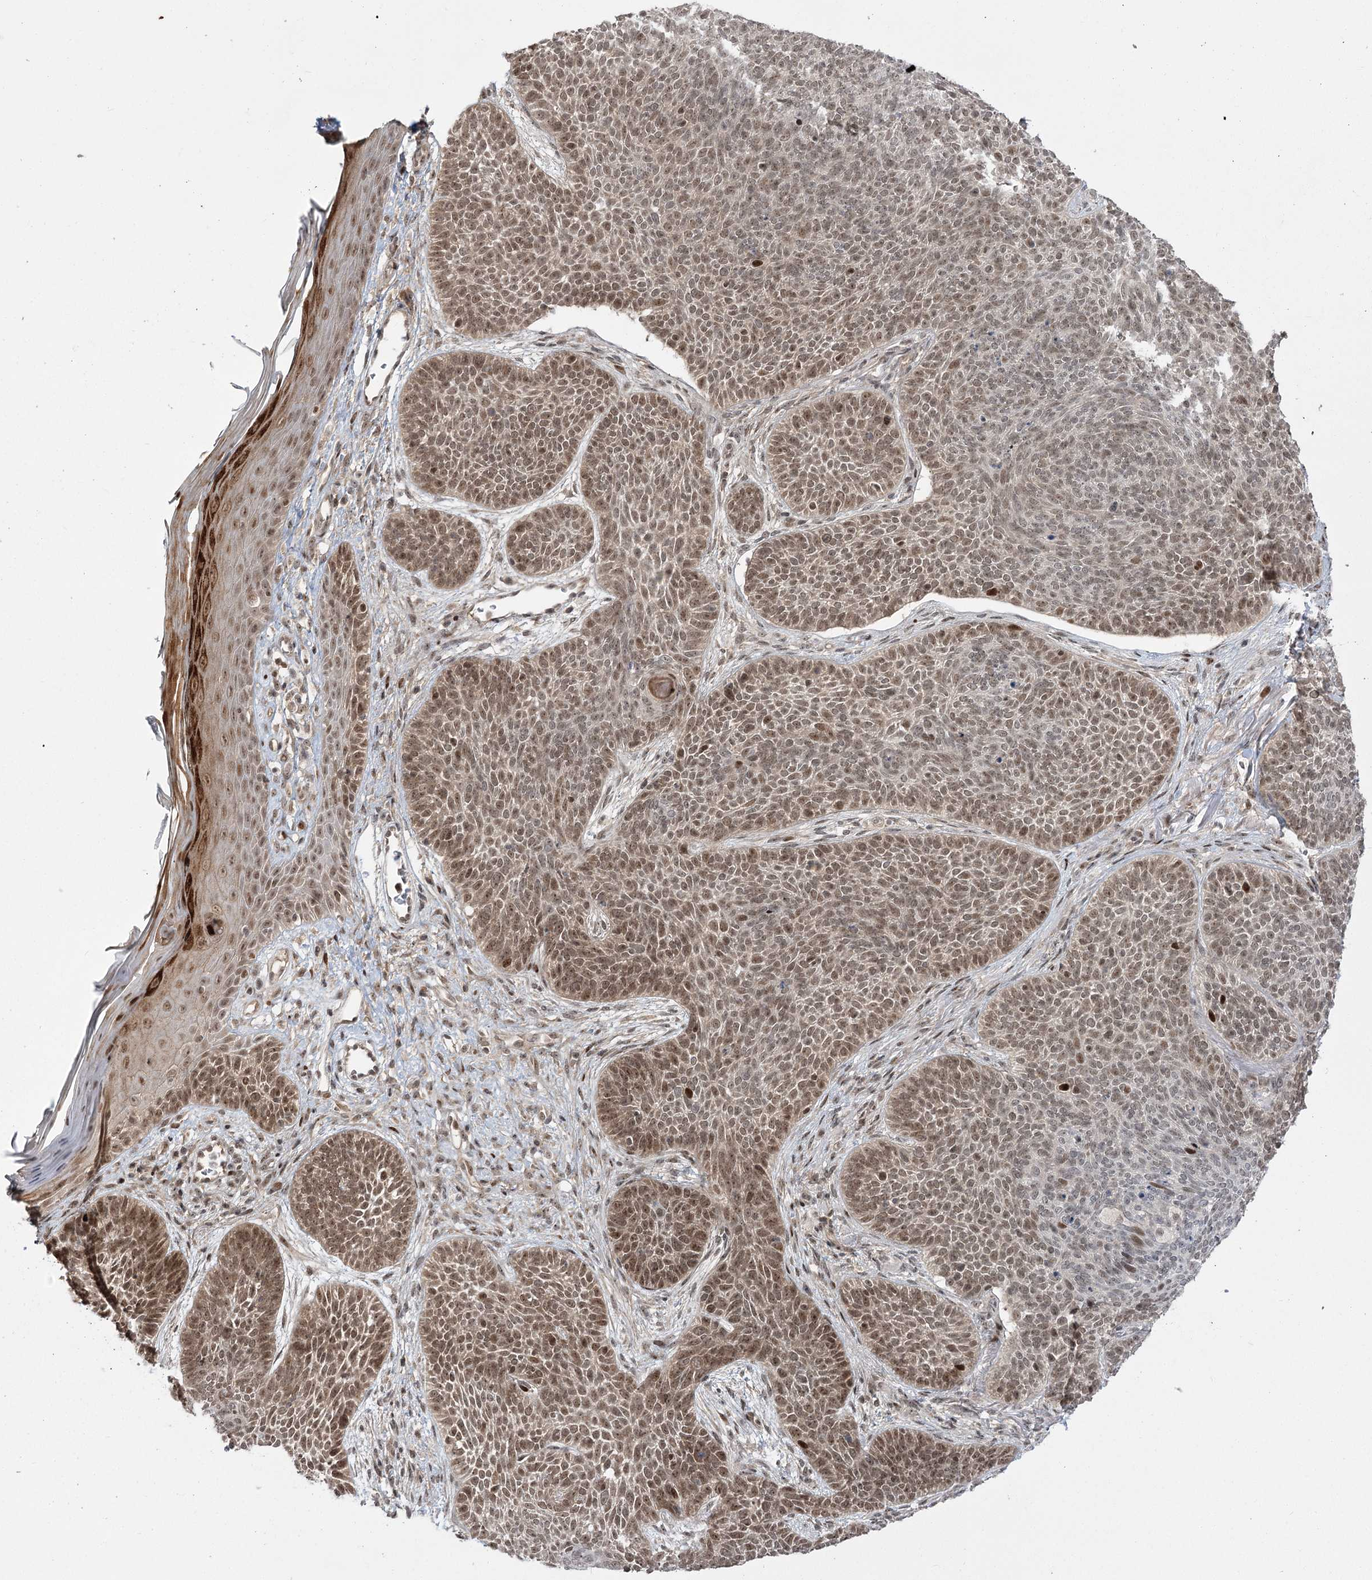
{"staining": {"intensity": "moderate", "quantity": ">75%", "location": "nuclear"}, "tissue": "skin cancer", "cell_type": "Tumor cells", "image_type": "cancer", "snomed": [{"axis": "morphology", "description": "Basal cell carcinoma"}, {"axis": "topography", "description": "Skin"}], "caption": "Skin basal cell carcinoma stained for a protein exhibits moderate nuclear positivity in tumor cells.", "gene": "HELQ", "patient": {"sex": "male", "age": 85}}